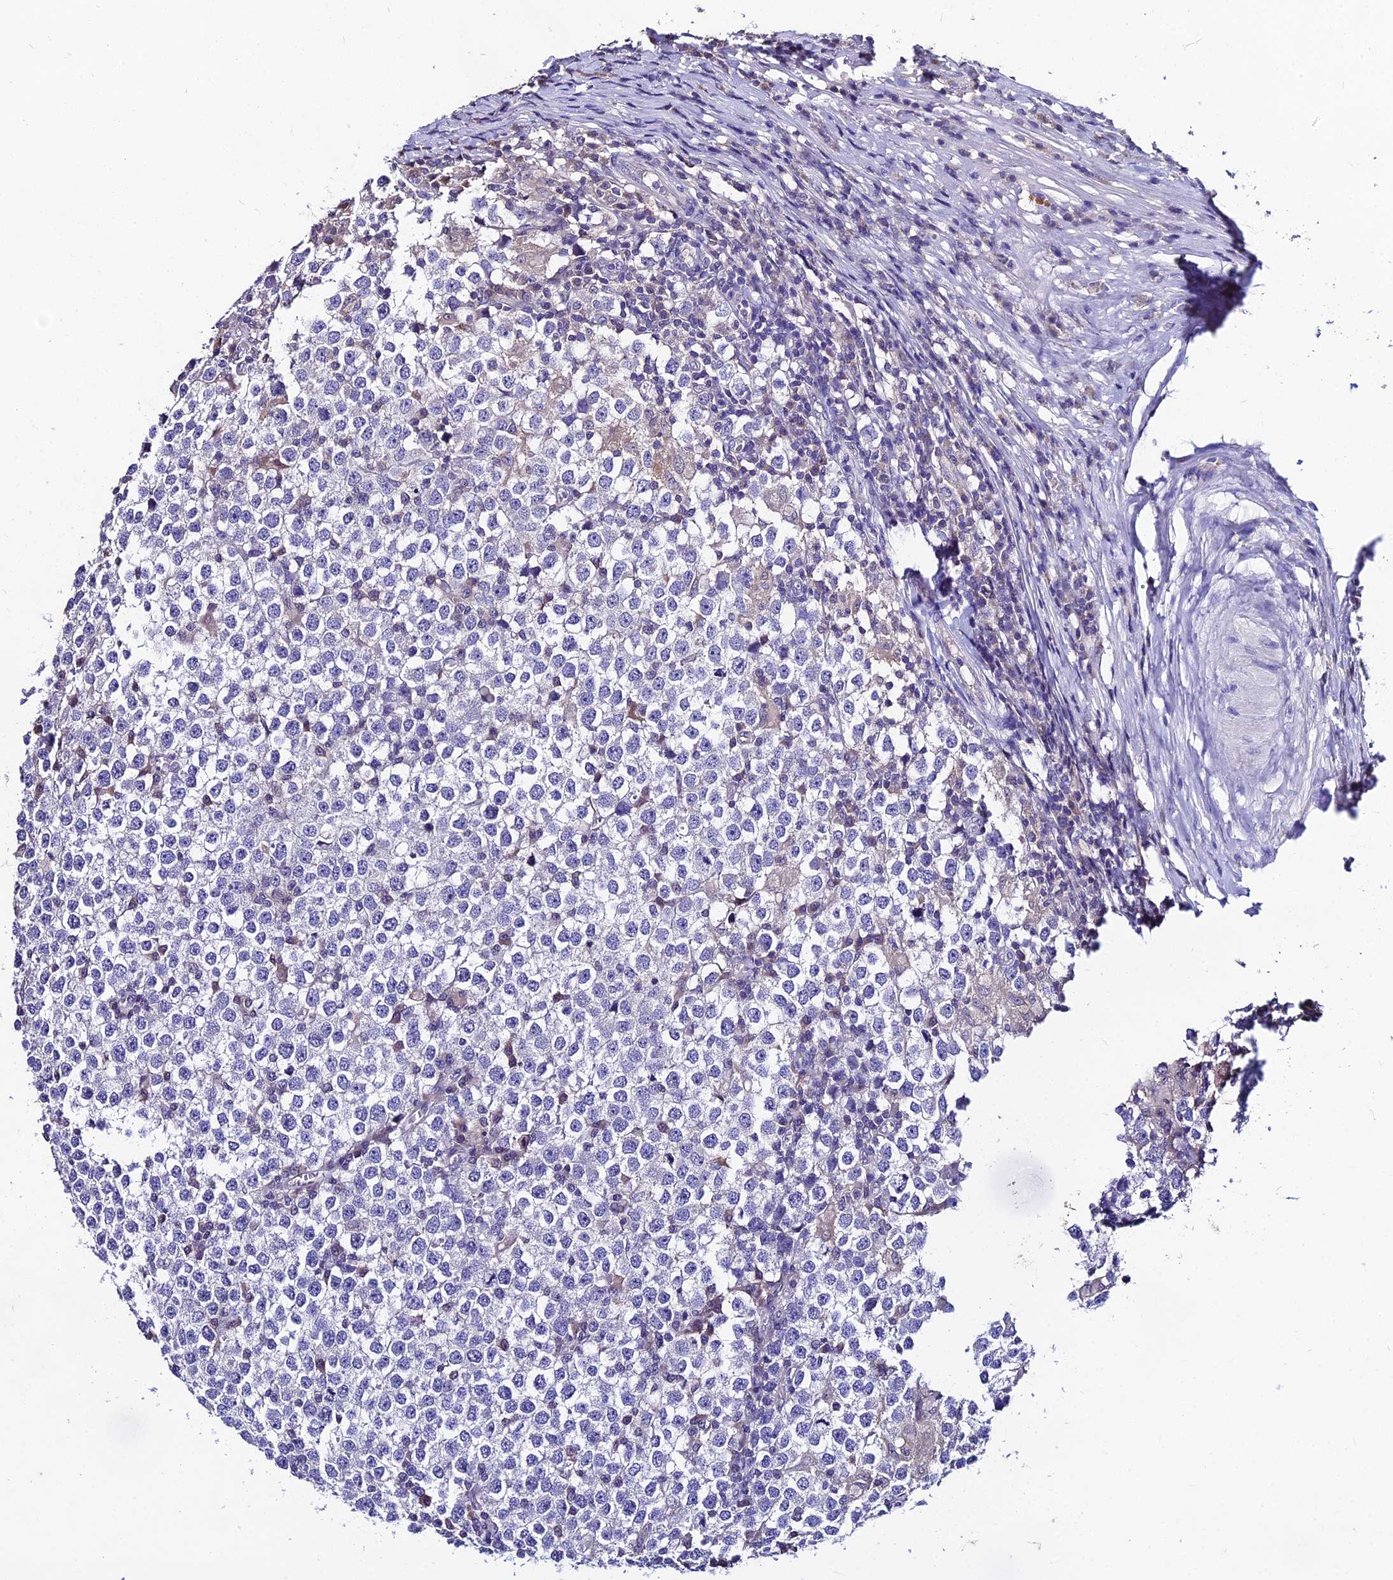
{"staining": {"intensity": "negative", "quantity": "none", "location": "none"}, "tissue": "testis cancer", "cell_type": "Tumor cells", "image_type": "cancer", "snomed": [{"axis": "morphology", "description": "Seminoma, NOS"}, {"axis": "topography", "description": "Testis"}], "caption": "An immunohistochemistry image of testis seminoma is shown. There is no staining in tumor cells of testis seminoma.", "gene": "LGALS7", "patient": {"sex": "male", "age": 65}}